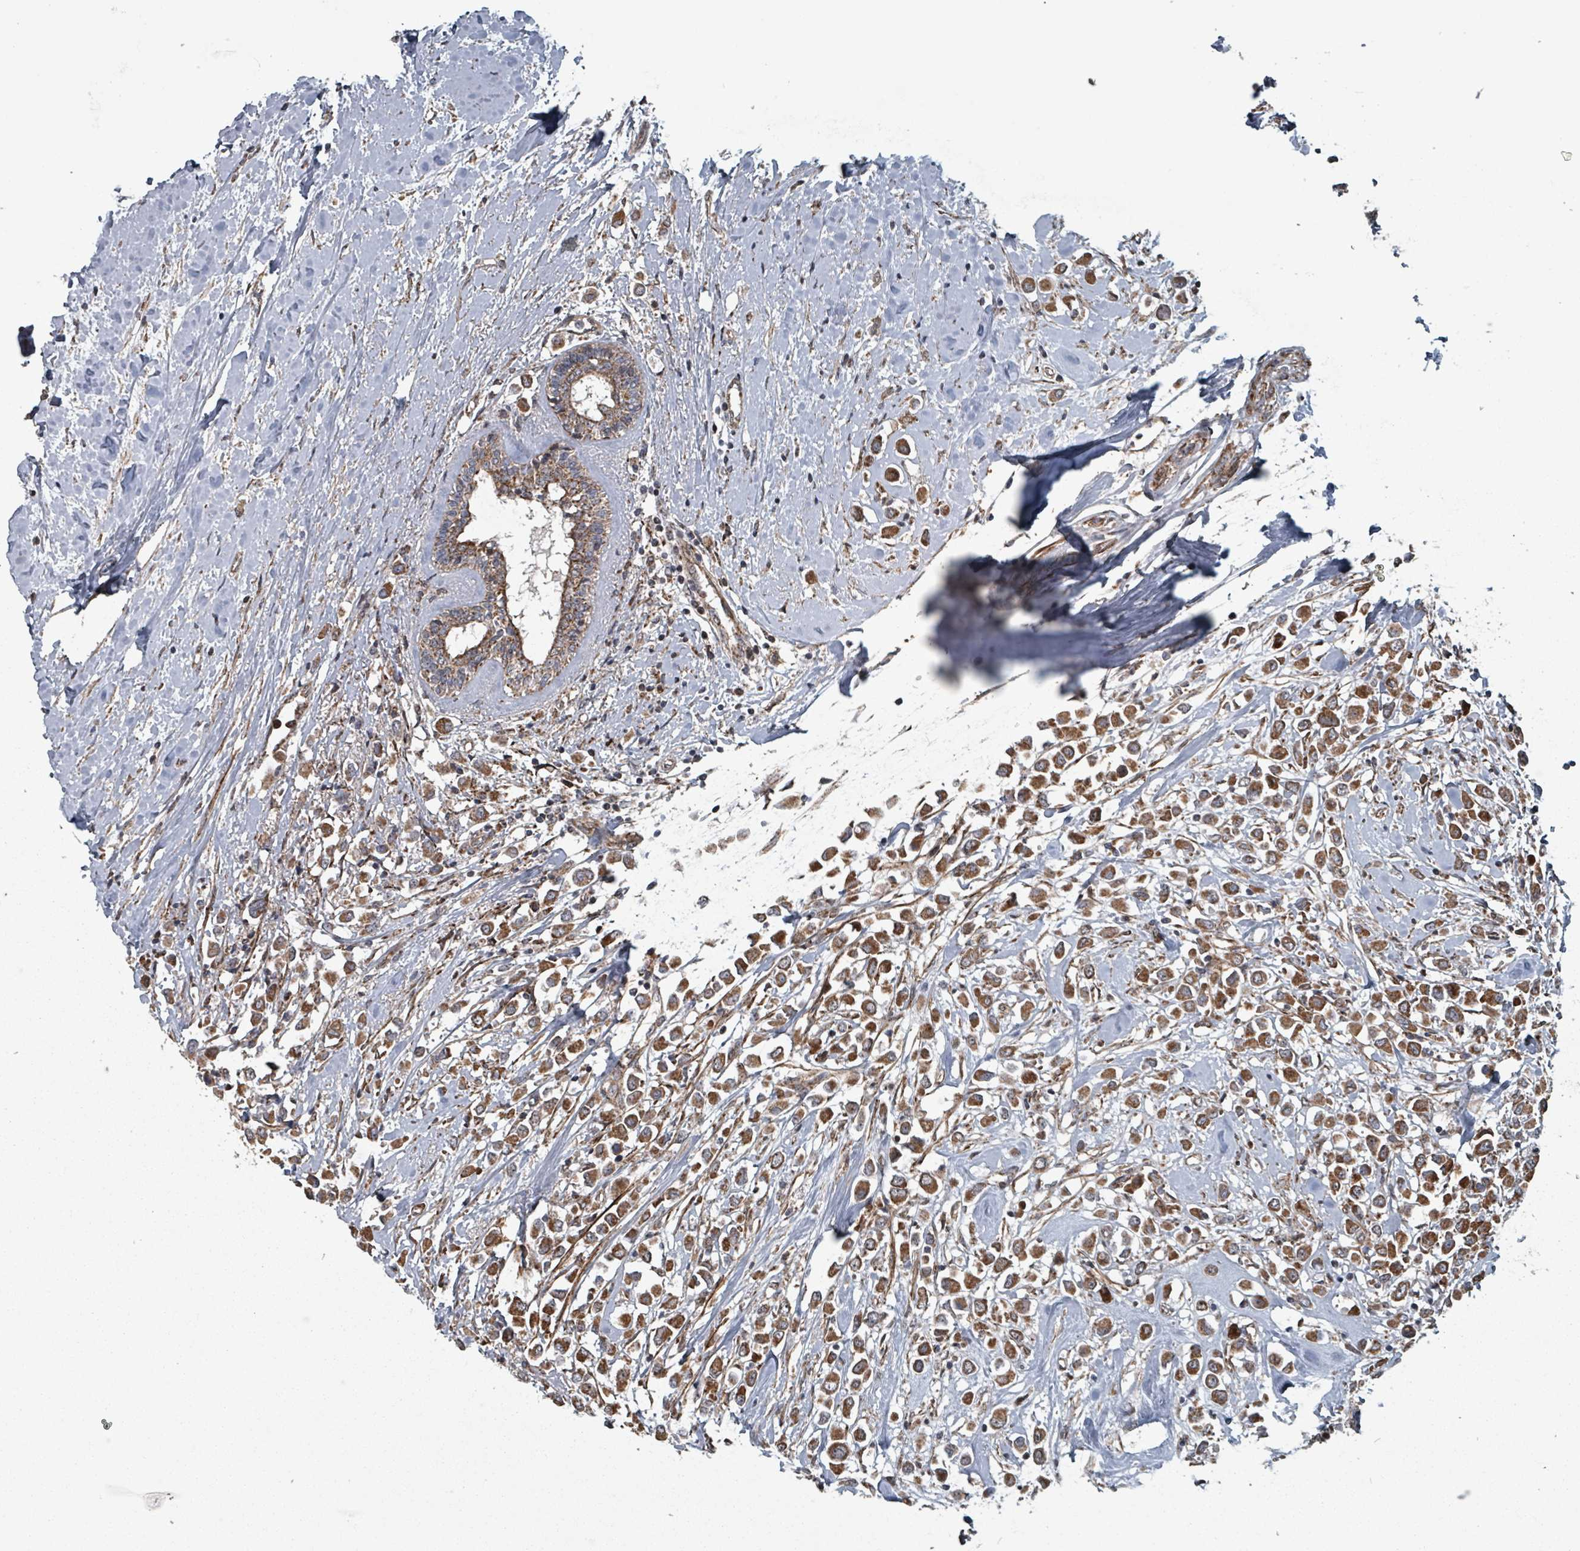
{"staining": {"intensity": "moderate", "quantity": ">75%", "location": "cytoplasmic/membranous"}, "tissue": "breast cancer", "cell_type": "Tumor cells", "image_type": "cancer", "snomed": [{"axis": "morphology", "description": "Duct carcinoma"}, {"axis": "topography", "description": "Breast"}], "caption": "DAB (3,3'-diaminobenzidine) immunohistochemical staining of breast infiltrating ductal carcinoma displays moderate cytoplasmic/membranous protein positivity in approximately >75% of tumor cells. Nuclei are stained in blue.", "gene": "MRPL4", "patient": {"sex": "female", "age": 87}}